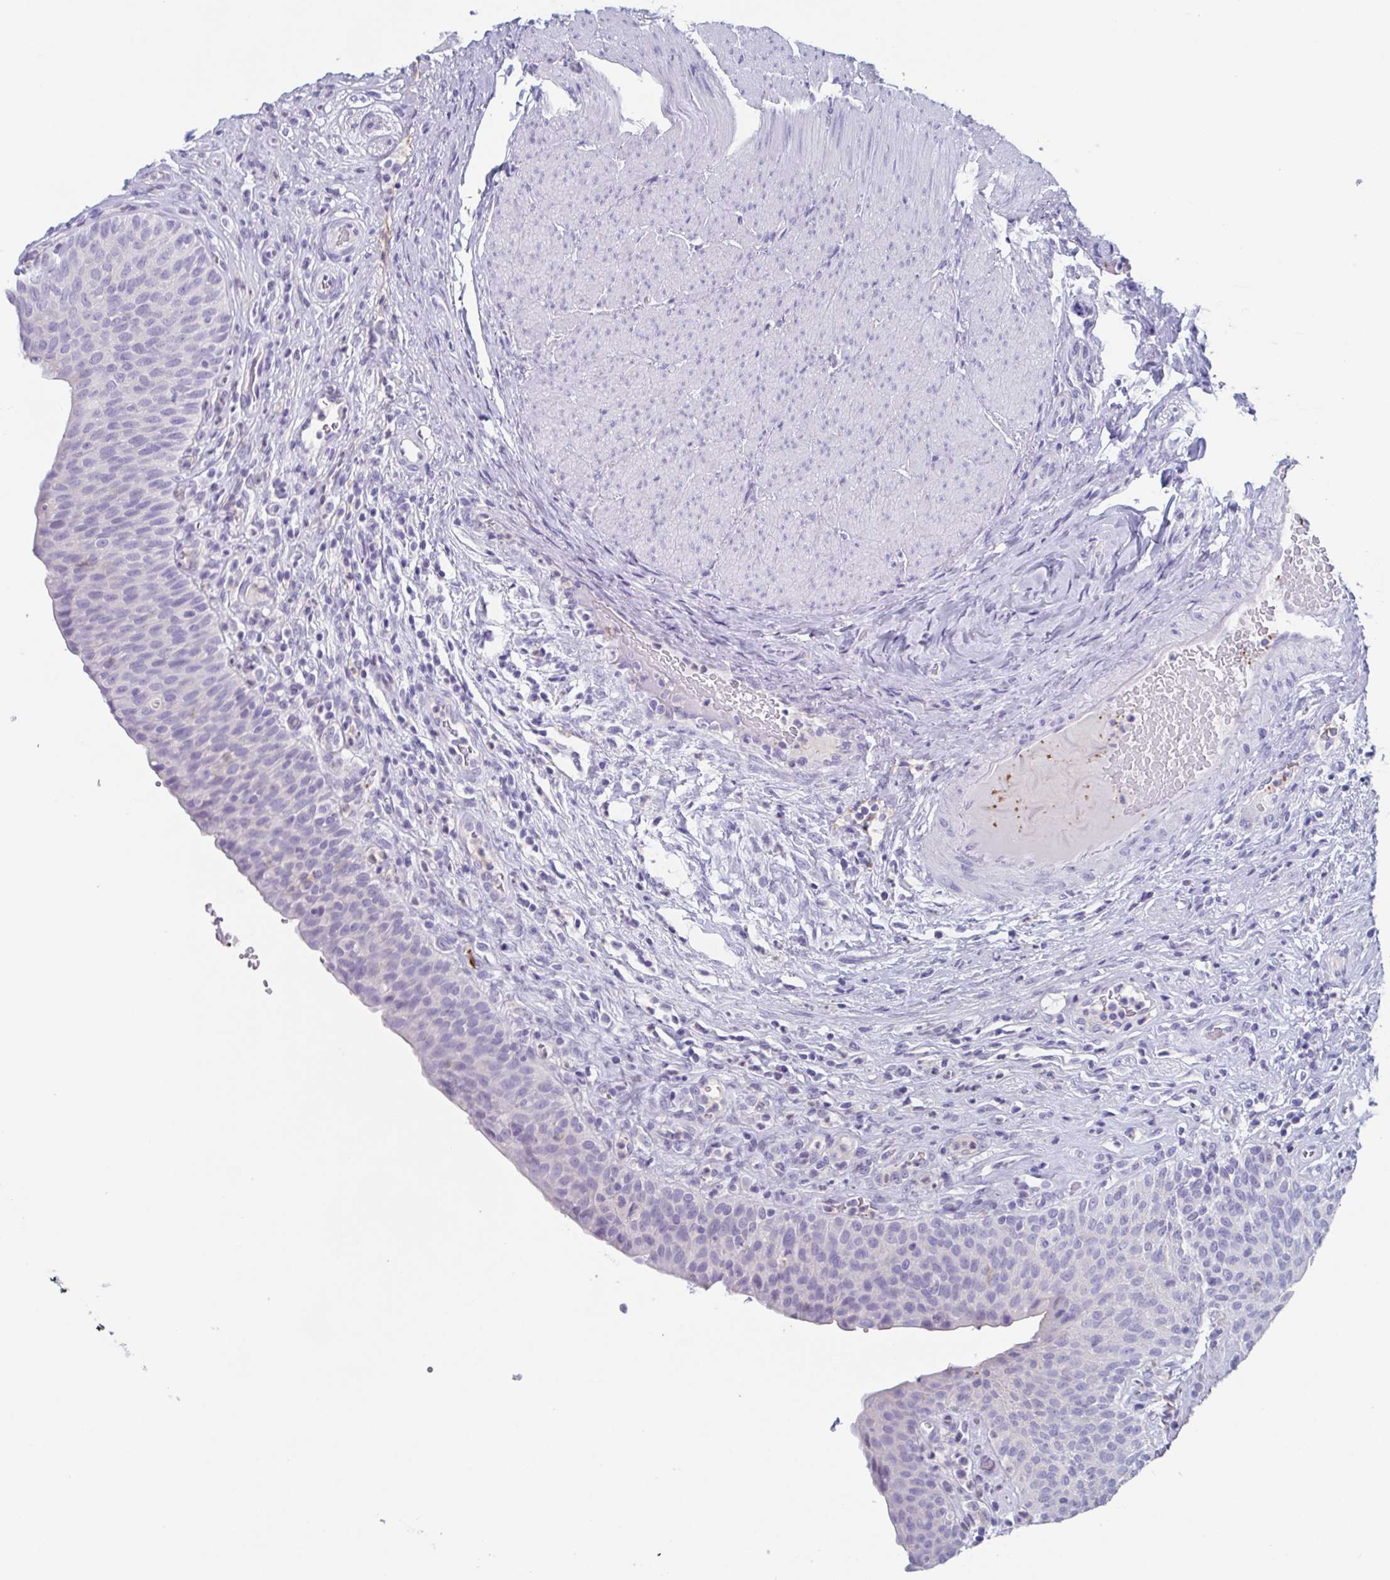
{"staining": {"intensity": "negative", "quantity": "none", "location": "none"}, "tissue": "urinary bladder", "cell_type": "Urothelial cells", "image_type": "normal", "snomed": [{"axis": "morphology", "description": "Normal tissue, NOS"}, {"axis": "topography", "description": "Urinary bladder"}, {"axis": "topography", "description": "Peripheral nerve tissue"}], "caption": "Urothelial cells show no significant protein staining in normal urinary bladder. (Brightfield microscopy of DAB (3,3'-diaminobenzidine) immunohistochemistry (IHC) at high magnification).", "gene": "LYRM2", "patient": {"sex": "male", "age": 66}}